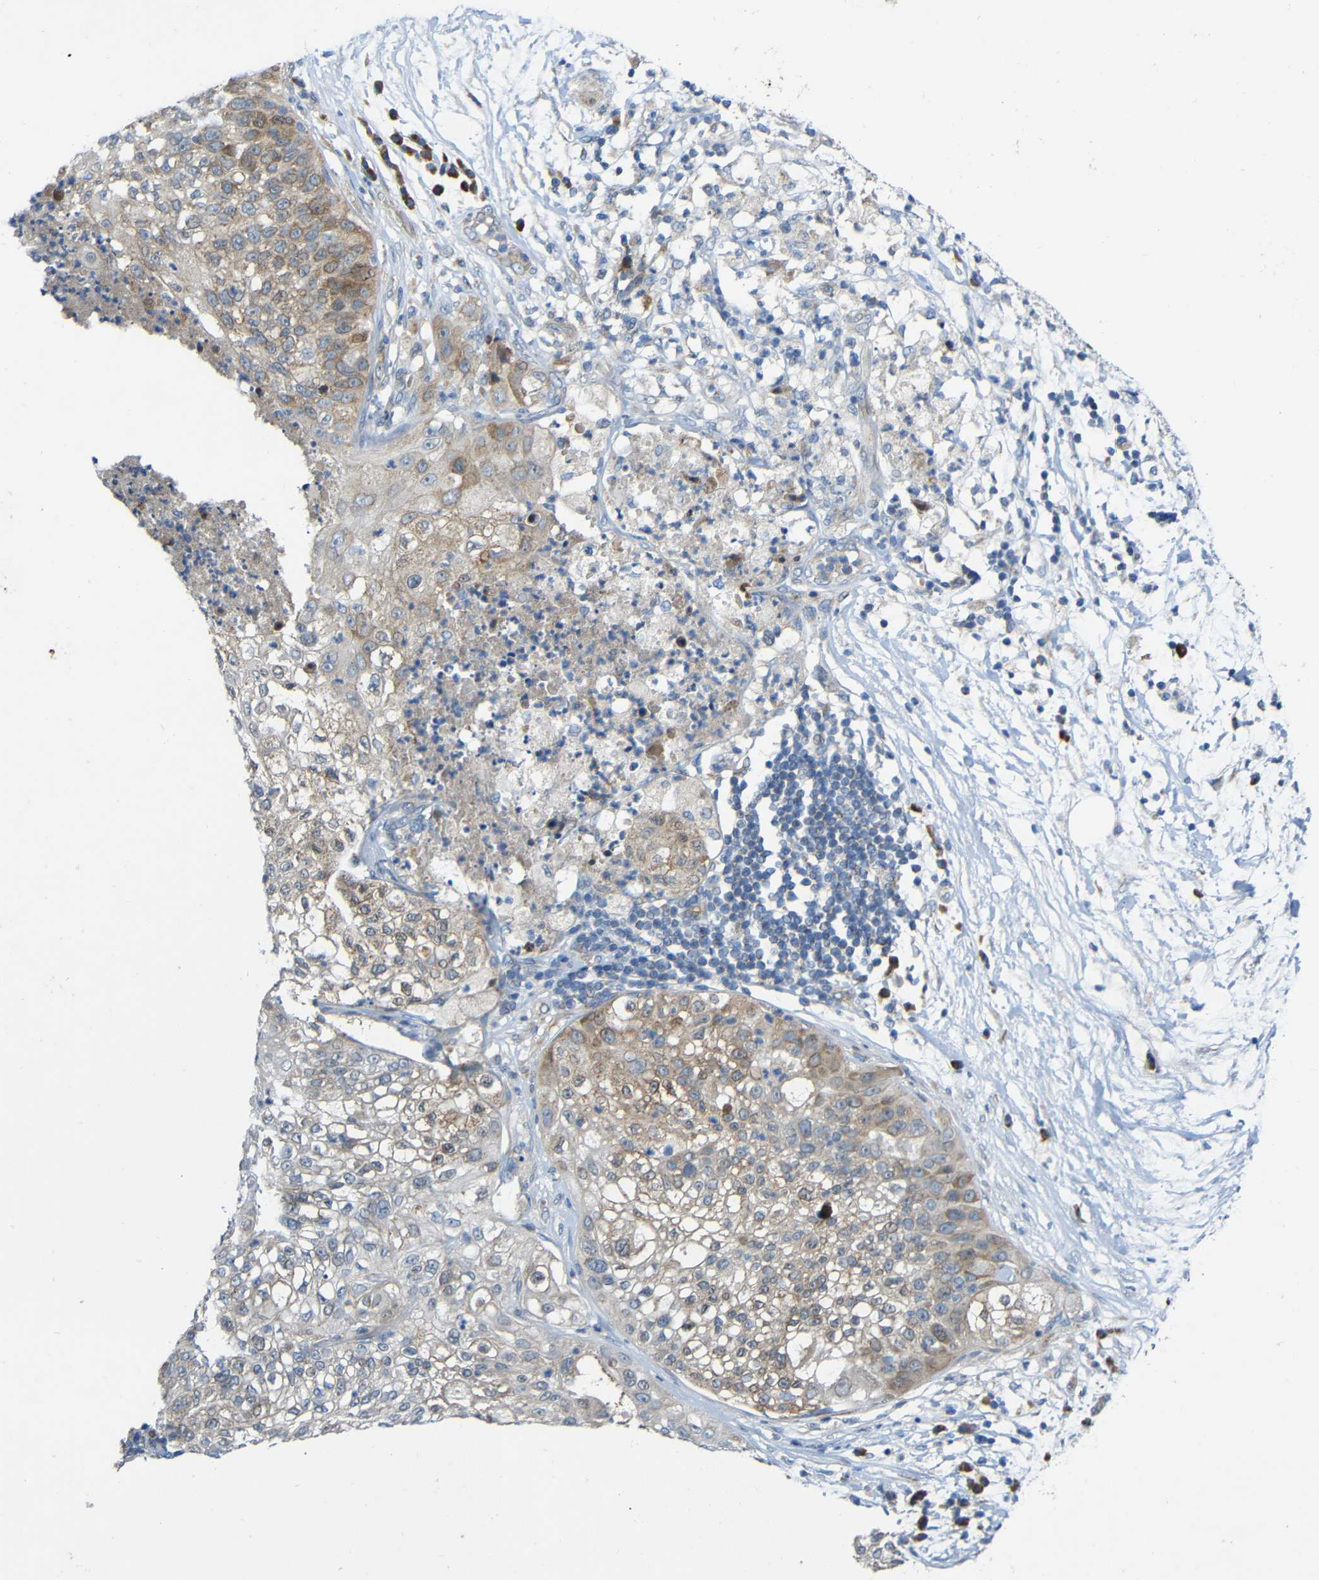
{"staining": {"intensity": "weak", "quantity": "25%-75%", "location": "cytoplasmic/membranous"}, "tissue": "lung cancer", "cell_type": "Tumor cells", "image_type": "cancer", "snomed": [{"axis": "morphology", "description": "Inflammation, NOS"}, {"axis": "morphology", "description": "Squamous cell carcinoma, NOS"}, {"axis": "topography", "description": "Lymph node"}, {"axis": "topography", "description": "Soft tissue"}, {"axis": "topography", "description": "Lung"}], "caption": "The histopathology image displays staining of lung cancer, revealing weak cytoplasmic/membranous protein positivity (brown color) within tumor cells.", "gene": "TMEM25", "patient": {"sex": "male", "age": 66}}